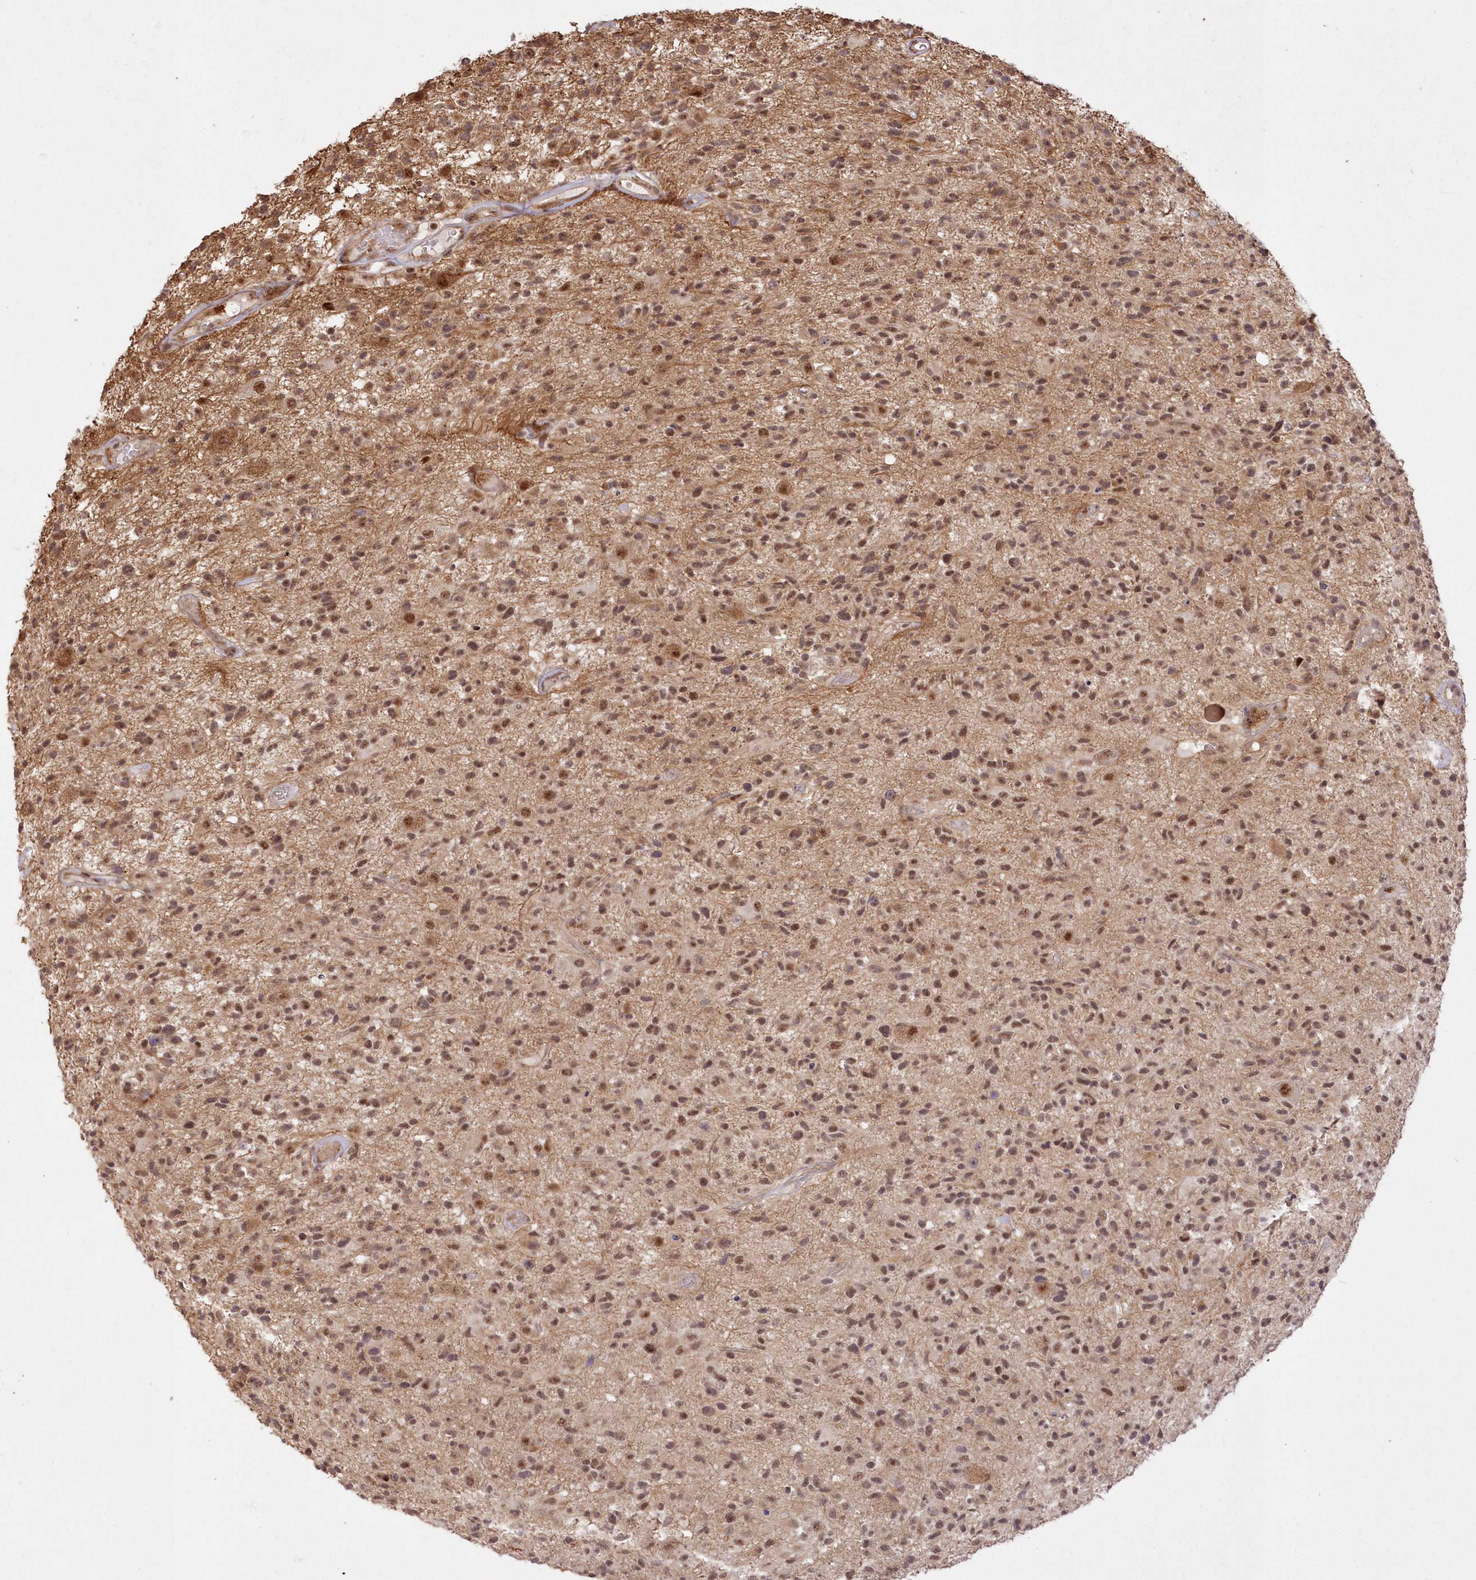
{"staining": {"intensity": "weak", "quantity": ">75%", "location": "nuclear"}, "tissue": "glioma", "cell_type": "Tumor cells", "image_type": "cancer", "snomed": [{"axis": "morphology", "description": "Glioma, malignant, High grade"}, {"axis": "morphology", "description": "Glioblastoma, NOS"}, {"axis": "topography", "description": "Brain"}], "caption": "Protein staining by immunohistochemistry (IHC) shows weak nuclear staining in approximately >75% of tumor cells in glioma.", "gene": "WBP1L", "patient": {"sex": "male", "age": 60}}